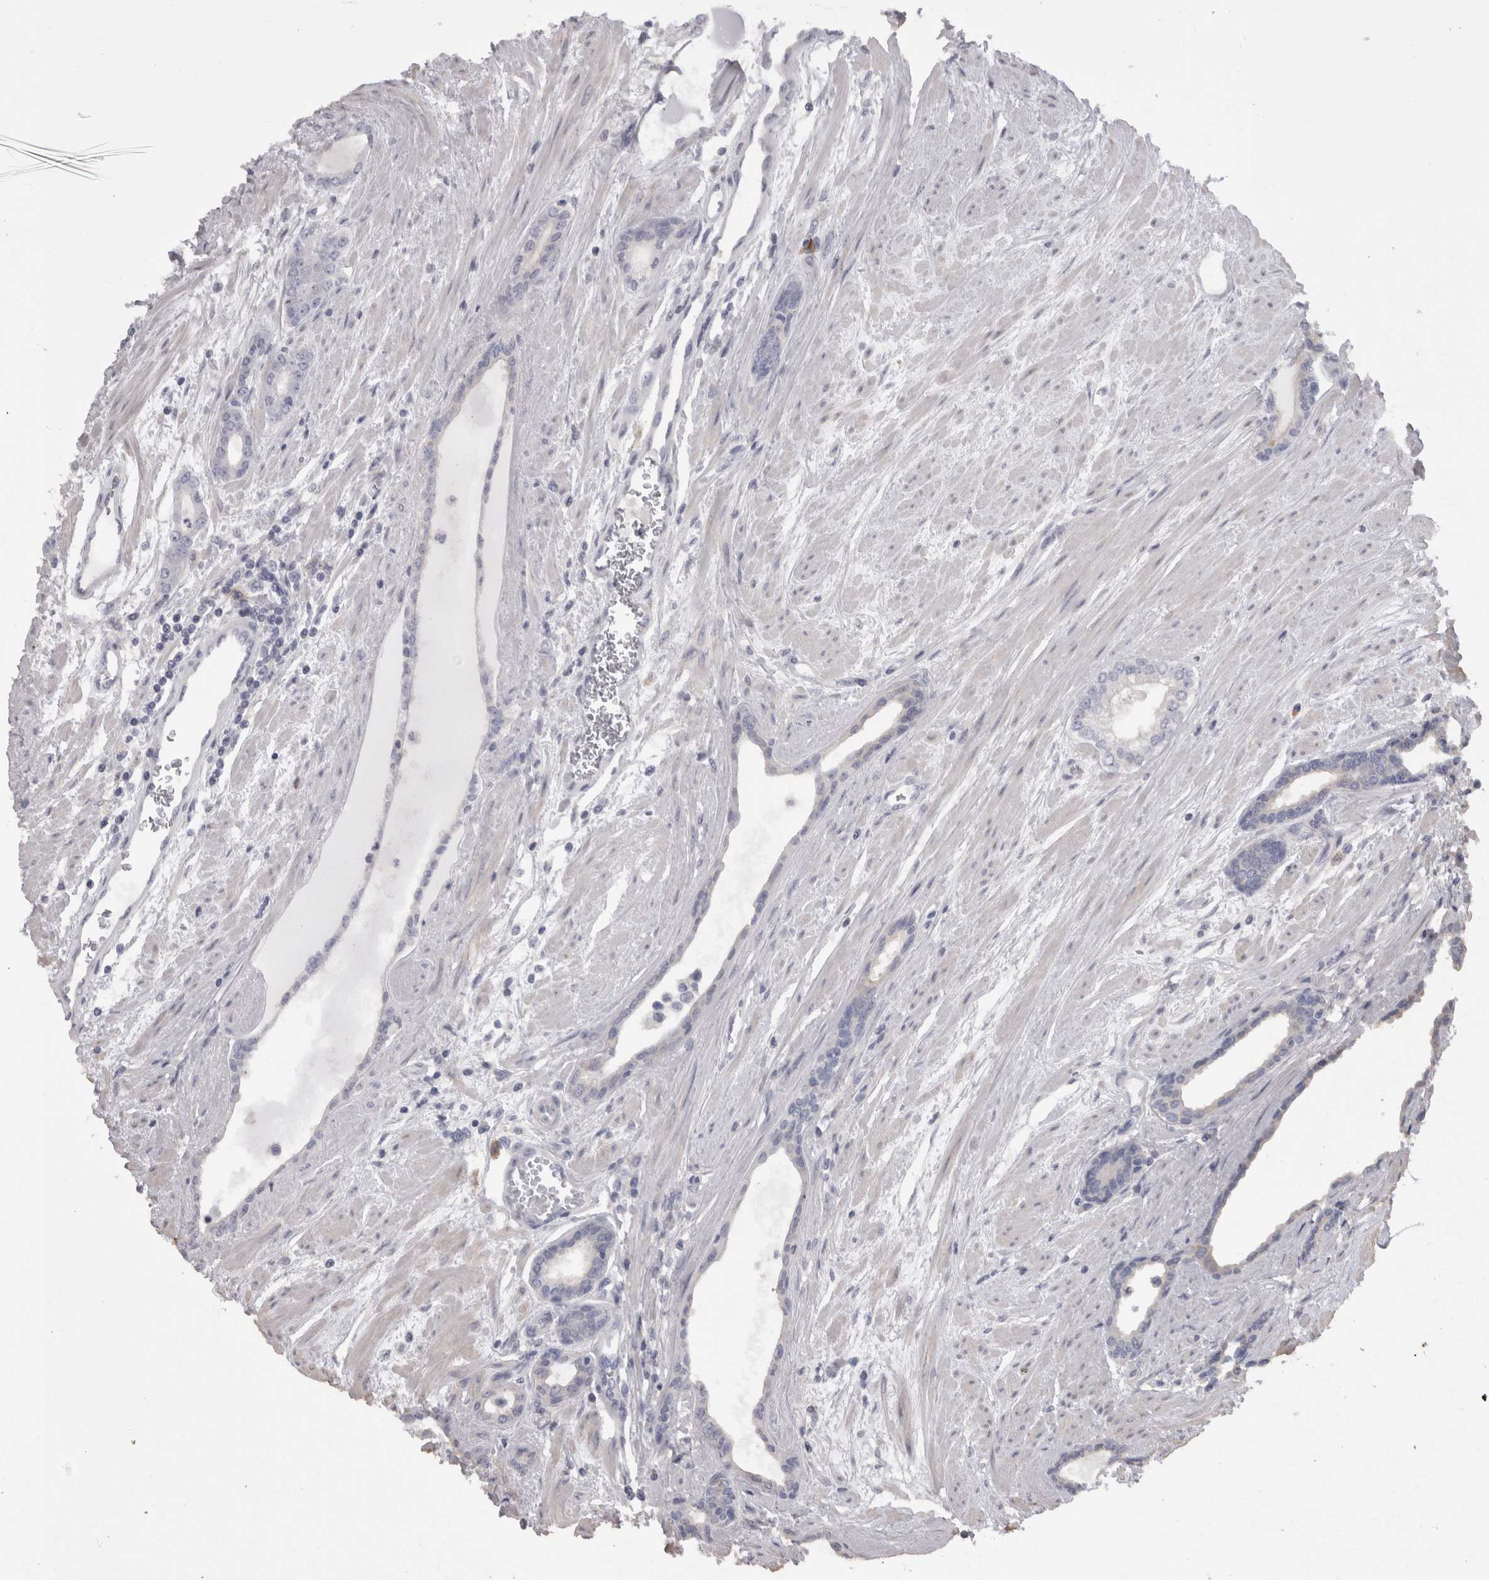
{"staining": {"intensity": "negative", "quantity": "none", "location": "none"}, "tissue": "prostate cancer", "cell_type": "Tumor cells", "image_type": "cancer", "snomed": [{"axis": "morphology", "description": "Adenocarcinoma, Low grade"}, {"axis": "topography", "description": "Prostate"}], "caption": "An IHC histopathology image of prostate cancer (low-grade adenocarcinoma) is shown. There is no staining in tumor cells of prostate cancer (low-grade adenocarcinoma).", "gene": "CAMK2D", "patient": {"sex": "male", "age": 60}}